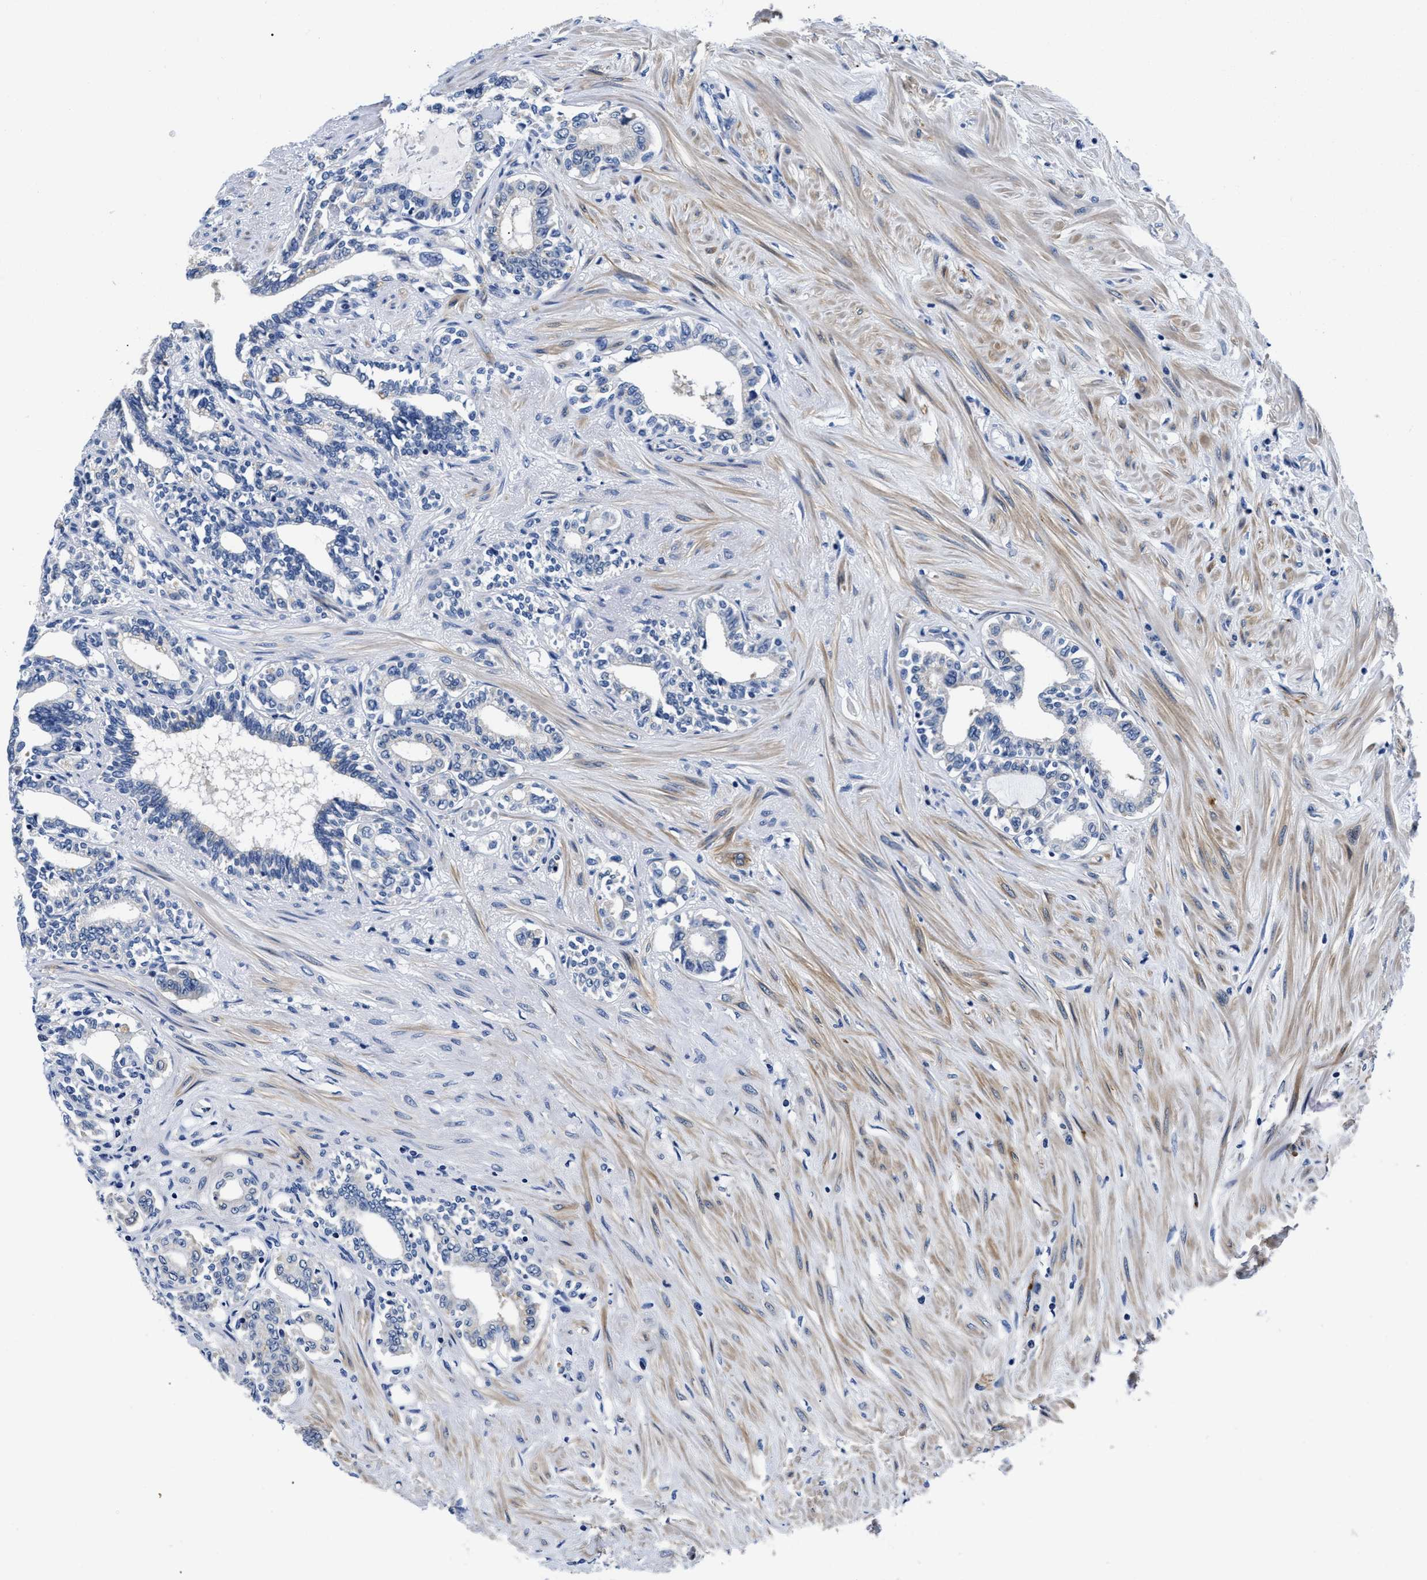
{"staining": {"intensity": "negative", "quantity": "none", "location": "none"}, "tissue": "seminal vesicle", "cell_type": "Glandular cells", "image_type": "normal", "snomed": [{"axis": "morphology", "description": "Normal tissue, NOS"}, {"axis": "morphology", "description": "Adenocarcinoma, High grade"}, {"axis": "topography", "description": "Prostate"}, {"axis": "topography", "description": "Seminal veicle"}], "caption": "Immunohistochemistry photomicrograph of benign seminal vesicle: seminal vesicle stained with DAB (3,3'-diaminobenzidine) displays no significant protein expression in glandular cells. (Immunohistochemistry, brightfield microscopy, high magnification).", "gene": "SLC35F1", "patient": {"sex": "male", "age": 55}}